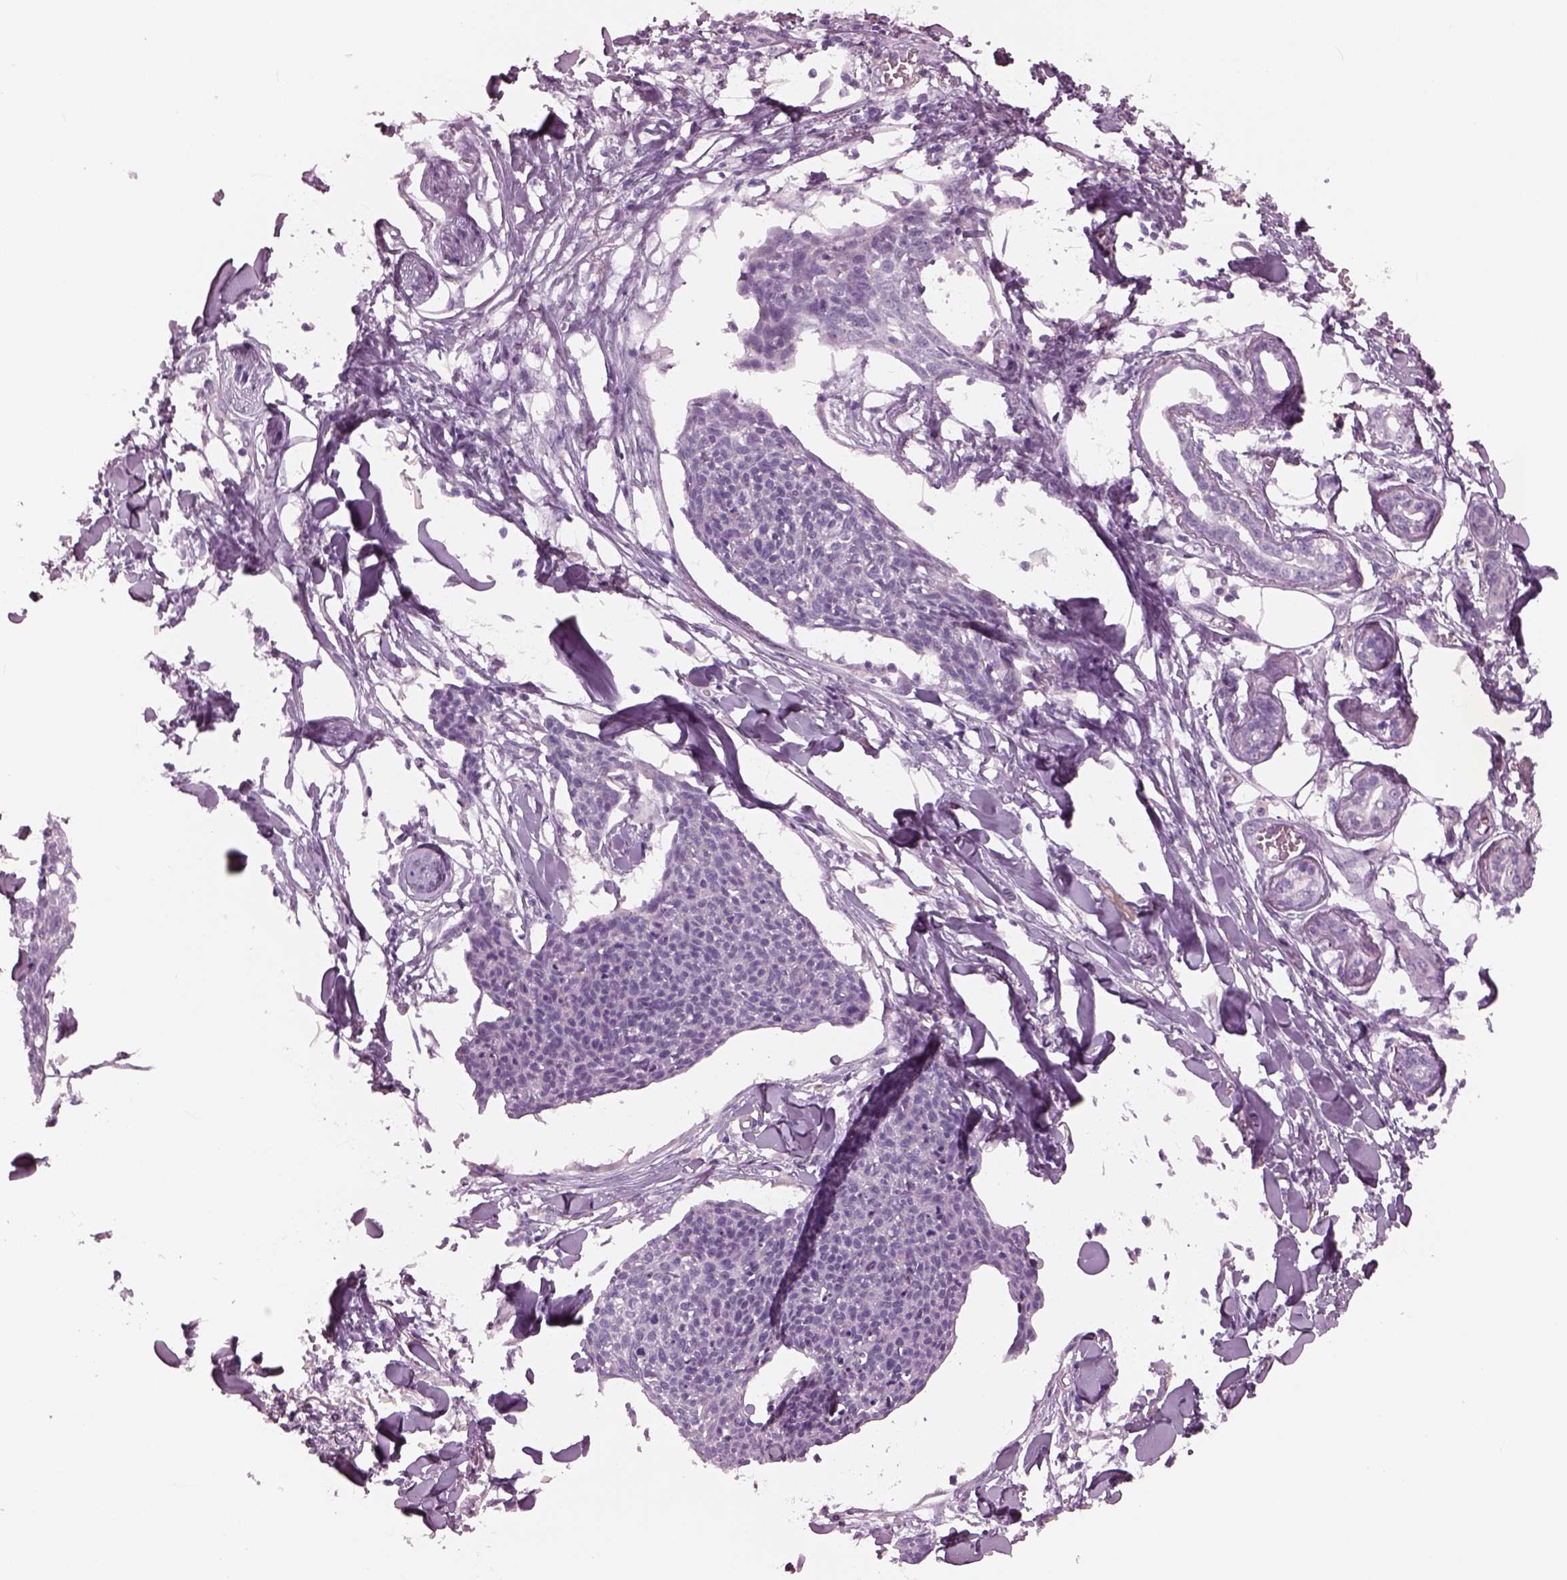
{"staining": {"intensity": "negative", "quantity": "none", "location": "none"}, "tissue": "skin cancer", "cell_type": "Tumor cells", "image_type": "cancer", "snomed": [{"axis": "morphology", "description": "Squamous cell carcinoma, NOS"}, {"axis": "topography", "description": "Skin"}, {"axis": "topography", "description": "Vulva"}], "caption": "Immunohistochemistry histopathology image of neoplastic tissue: skin cancer stained with DAB (3,3'-diaminobenzidine) reveals no significant protein positivity in tumor cells. (DAB (3,3'-diaminobenzidine) immunohistochemistry visualized using brightfield microscopy, high magnification).", "gene": "CYLC1", "patient": {"sex": "female", "age": 75}}